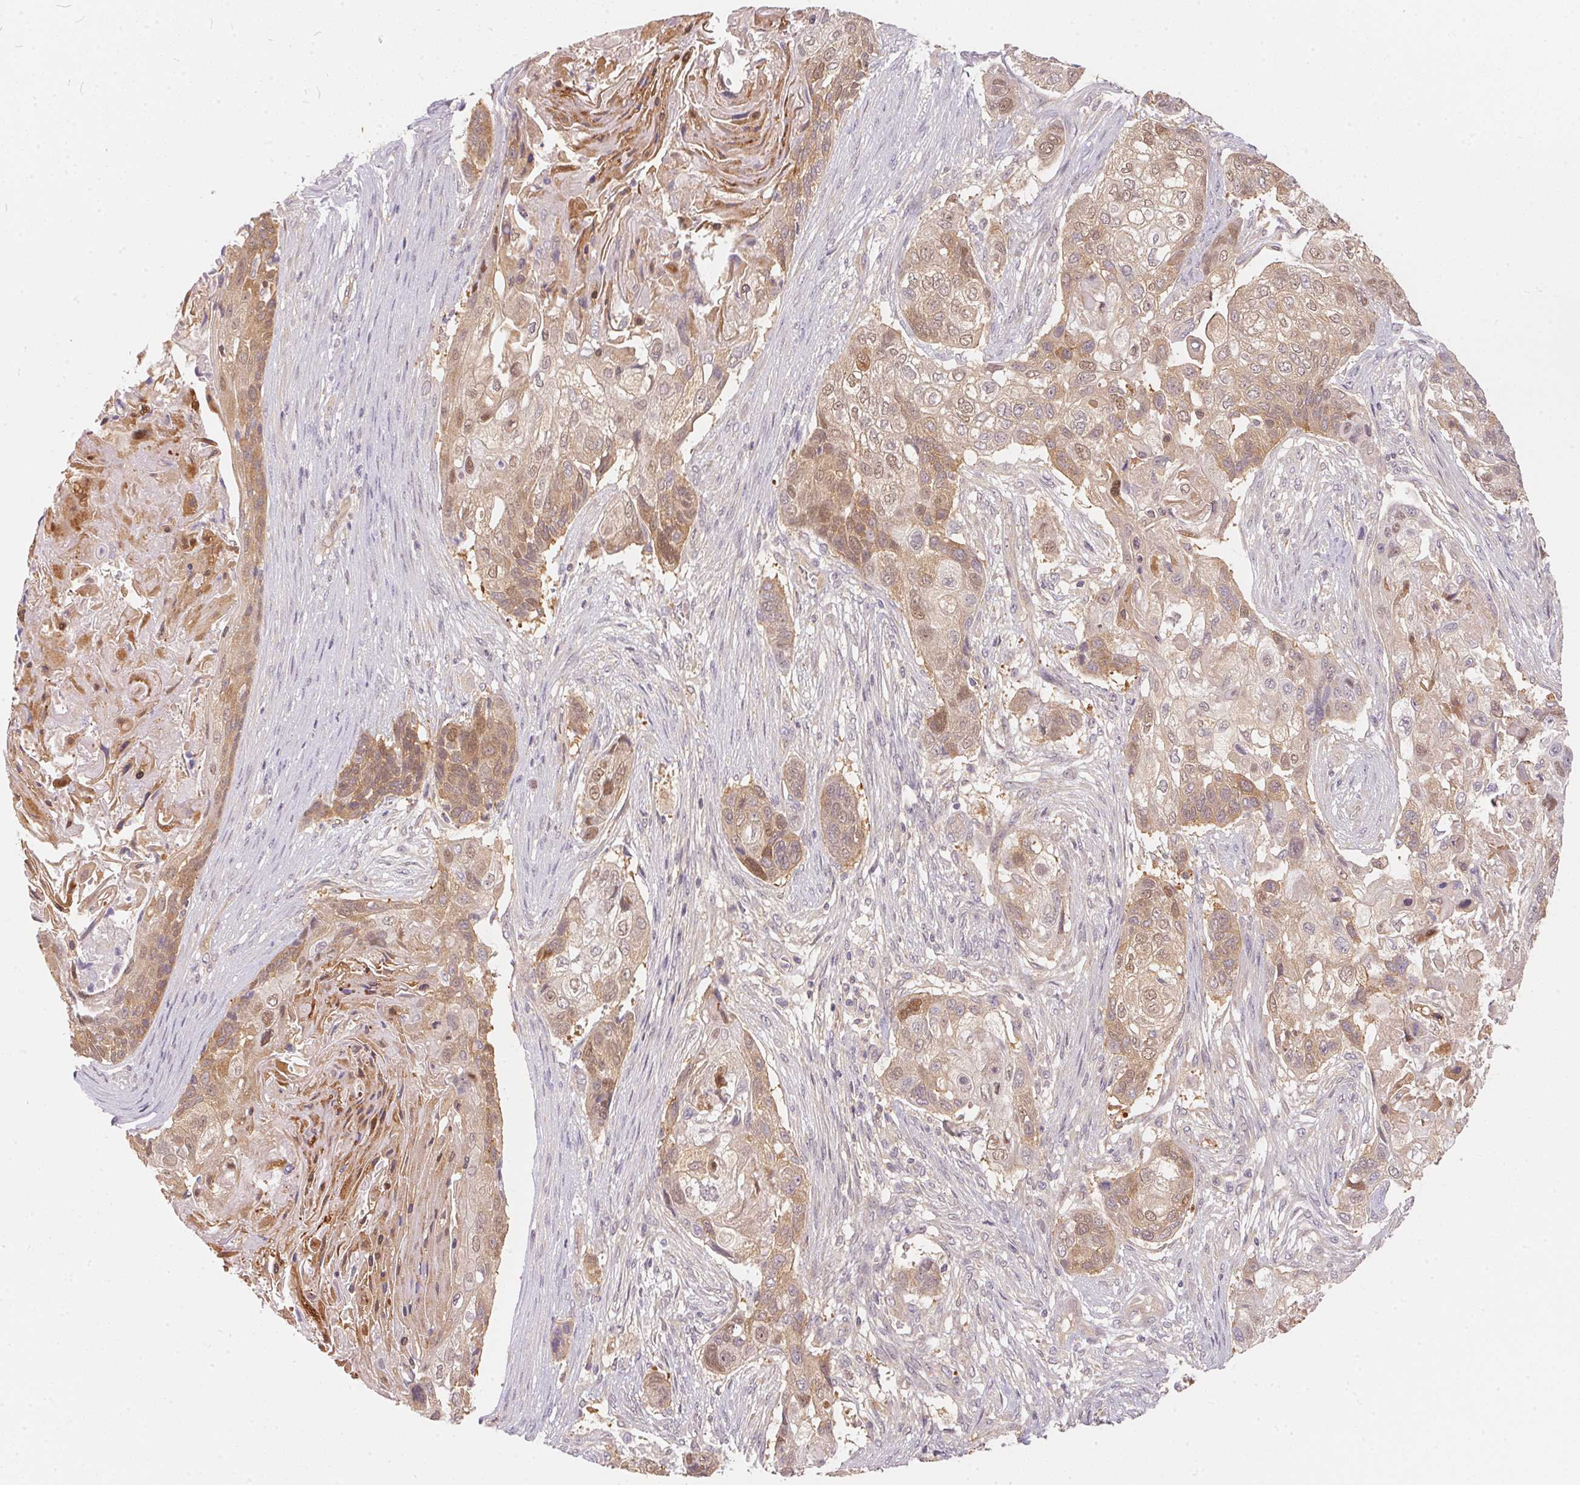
{"staining": {"intensity": "moderate", "quantity": "25%-75%", "location": "cytoplasmic/membranous,nuclear"}, "tissue": "lung cancer", "cell_type": "Tumor cells", "image_type": "cancer", "snomed": [{"axis": "morphology", "description": "Squamous cell carcinoma, NOS"}, {"axis": "topography", "description": "Lung"}], "caption": "A medium amount of moderate cytoplasmic/membranous and nuclear positivity is seen in about 25%-75% of tumor cells in lung cancer (squamous cell carcinoma) tissue. (DAB IHC with brightfield microscopy, high magnification).", "gene": "BLMH", "patient": {"sex": "male", "age": 69}}